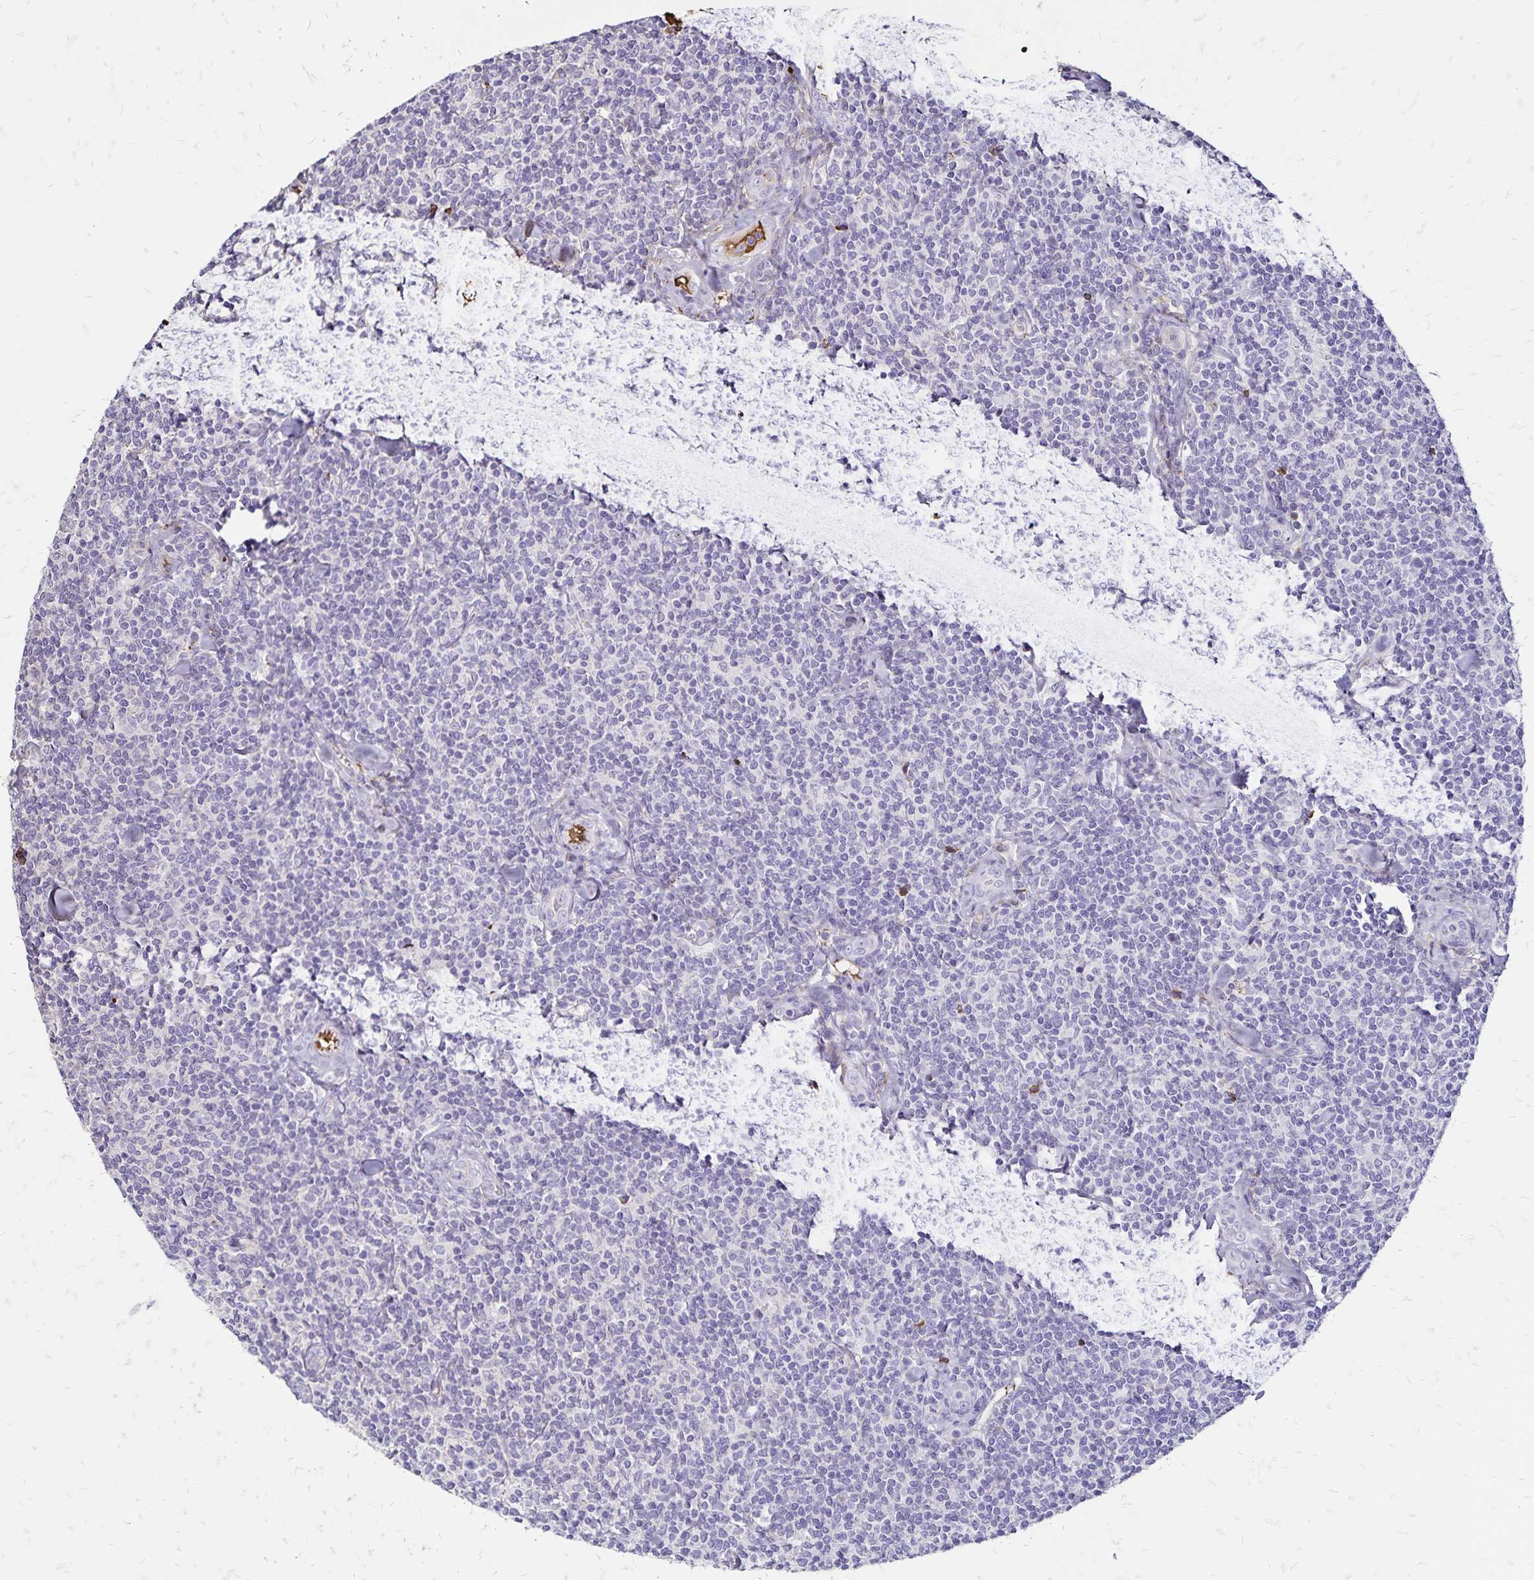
{"staining": {"intensity": "negative", "quantity": "none", "location": "none"}, "tissue": "lymphoma", "cell_type": "Tumor cells", "image_type": "cancer", "snomed": [{"axis": "morphology", "description": "Malignant lymphoma, non-Hodgkin's type, Low grade"}, {"axis": "topography", "description": "Lymph node"}], "caption": "IHC image of neoplastic tissue: malignant lymphoma, non-Hodgkin's type (low-grade) stained with DAB (3,3'-diaminobenzidine) exhibits no significant protein positivity in tumor cells. Brightfield microscopy of IHC stained with DAB (brown) and hematoxylin (blue), captured at high magnification.", "gene": "KISS1", "patient": {"sex": "female", "age": 56}}